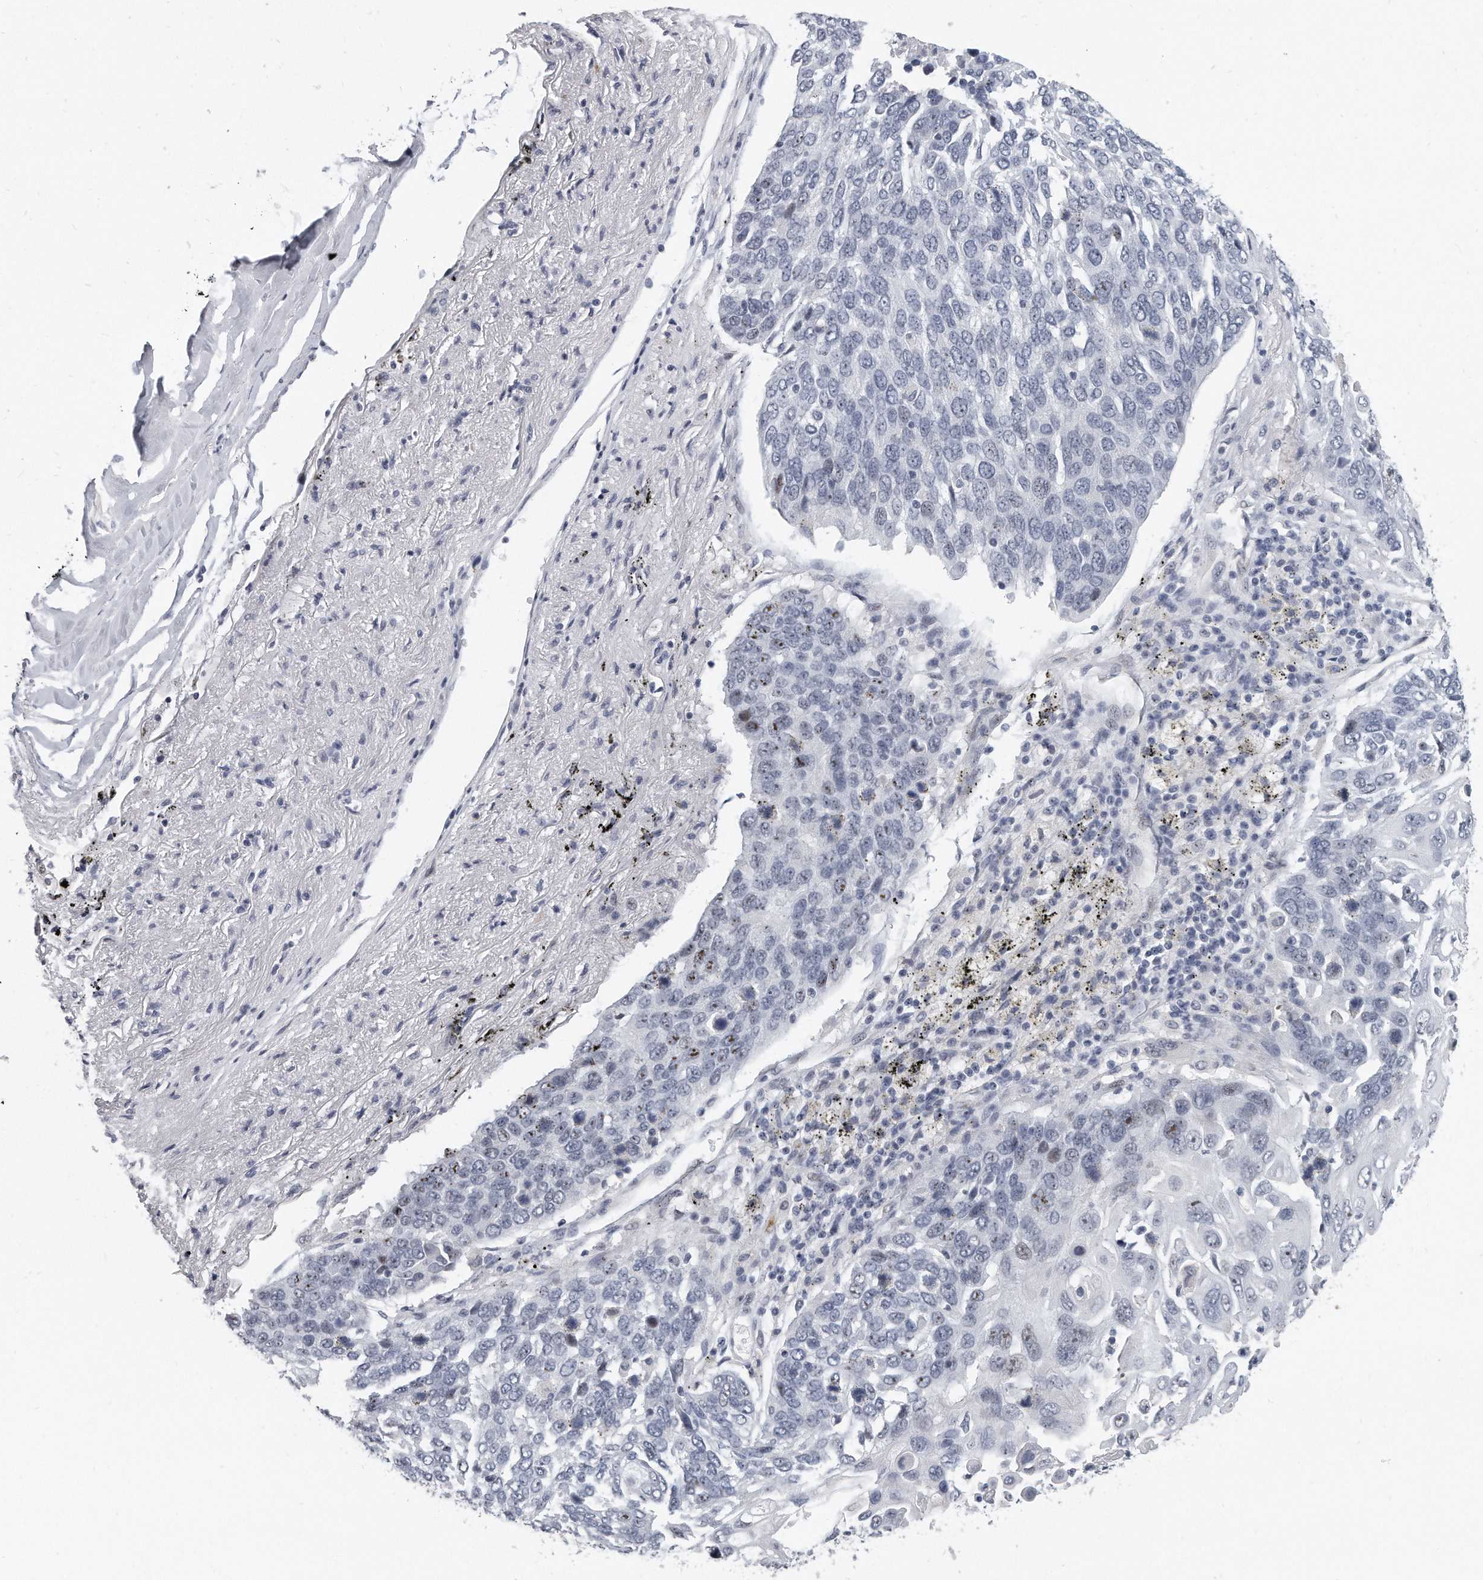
{"staining": {"intensity": "moderate", "quantity": "<25%", "location": "nuclear"}, "tissue": "lung cancer", "cell_type": "Tumor cells", "image_type": "cancer", "snomed": [{"axis": "morphology", "description": "Squamous cell carcinoma, NOS"}, {"axis": "topography", "description": "Lung"}], "caption": "Lung cancer stained with DAB (3,3'-diaminobenzidine) IHC reveals low levels of moderate nuclear positivity in approximately <25% of tumor cells.", "gene": "TFCP2L1", "patient": {"sex": "male", "age": 66}}